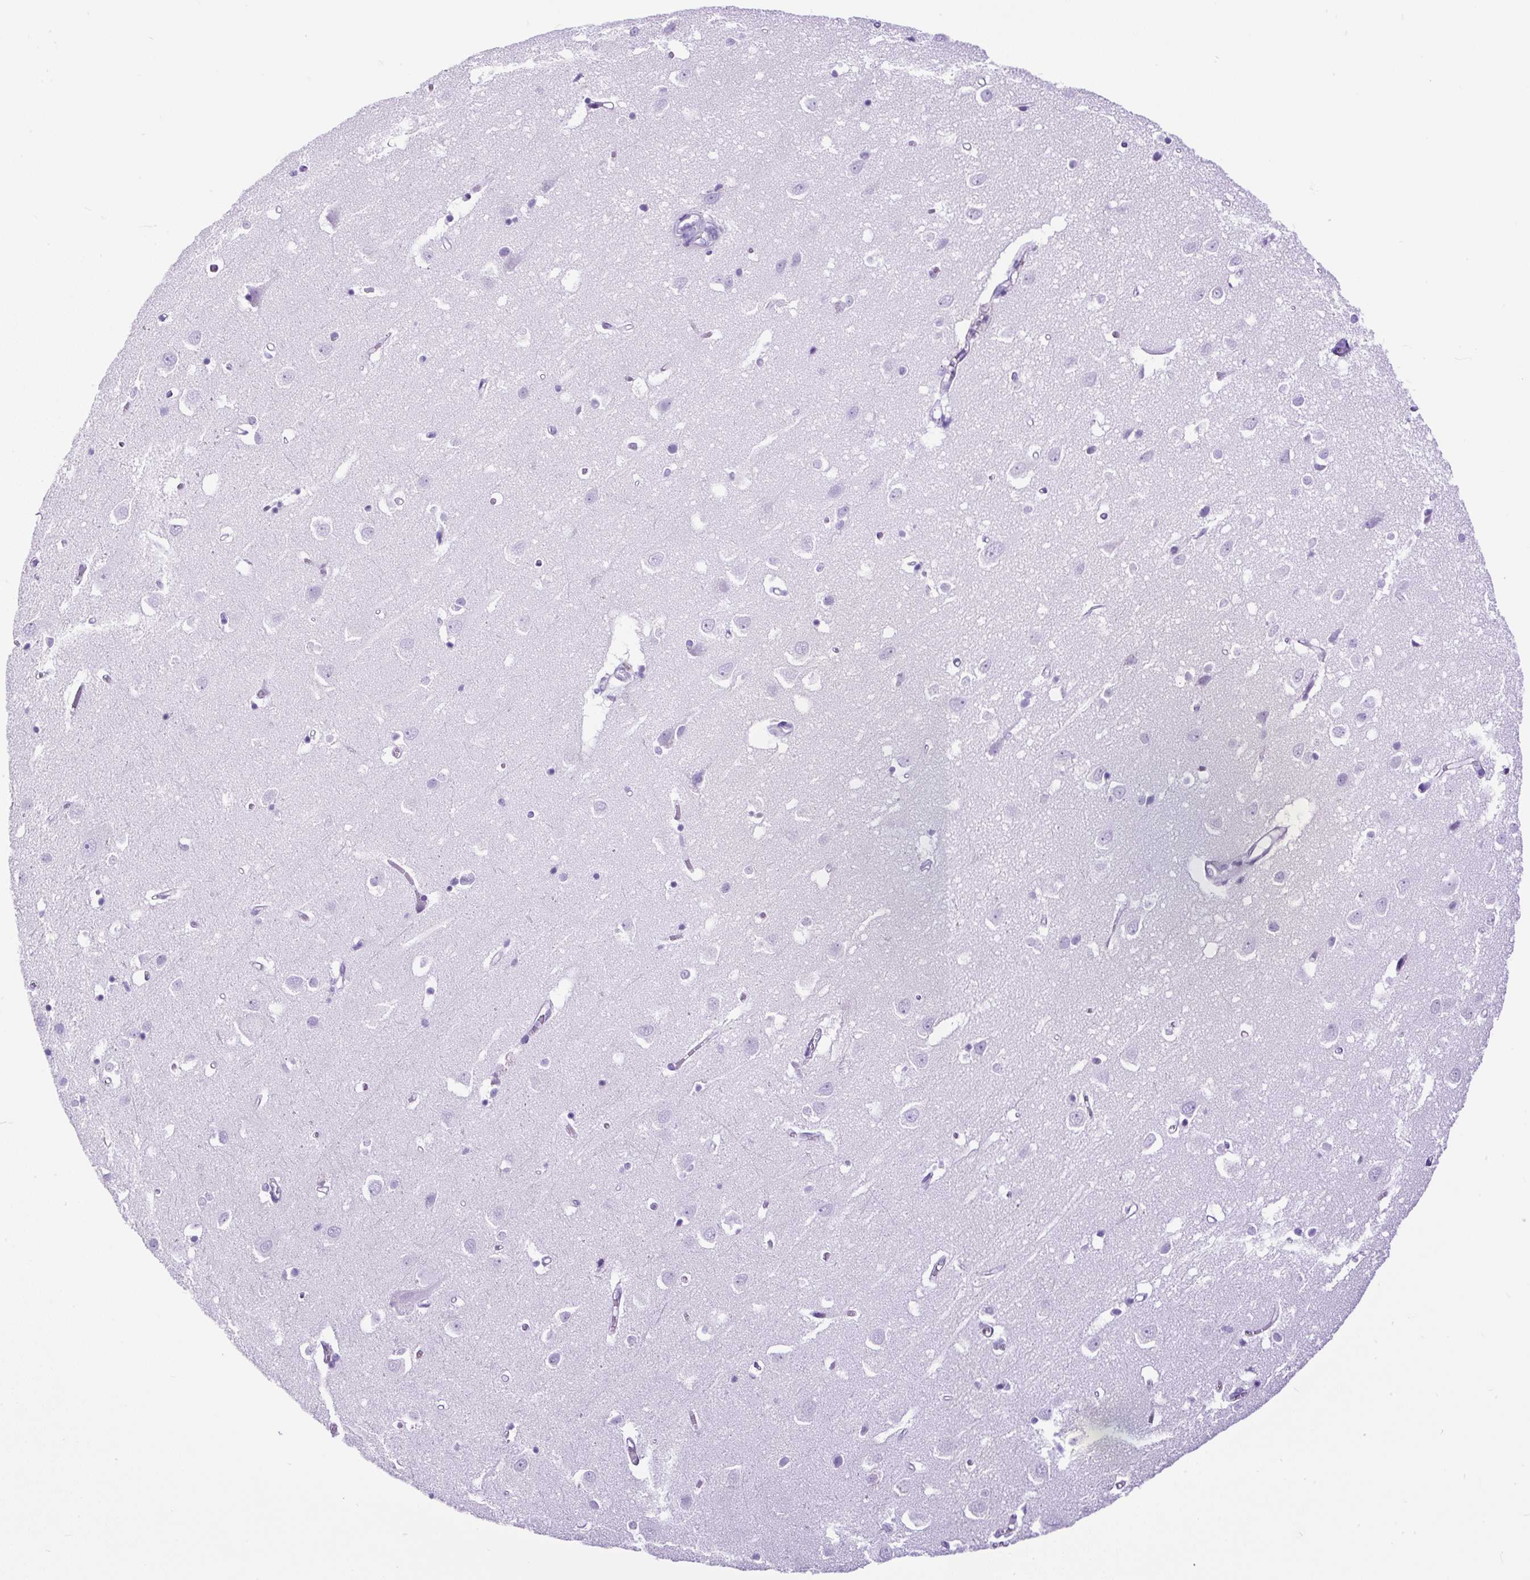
{"staining": {"intensity": "negative", "quantity": "none", "location": "none"}, "tissue": "cerebral cortex", "cell_type": "Endothelial cells", "image_type": "normal", "snomed": [{"axis": "morphology", "description": "Normal tissue, NOS"}, {"axis": "topography", "description": "Cerebral cortex"}], "caption": "Cerebral cortex stained for a protein using immunohistochemistry displays no expression endothelial cells.", "gene": "CEL", "patient": {"sex": "male", "age": 70}}